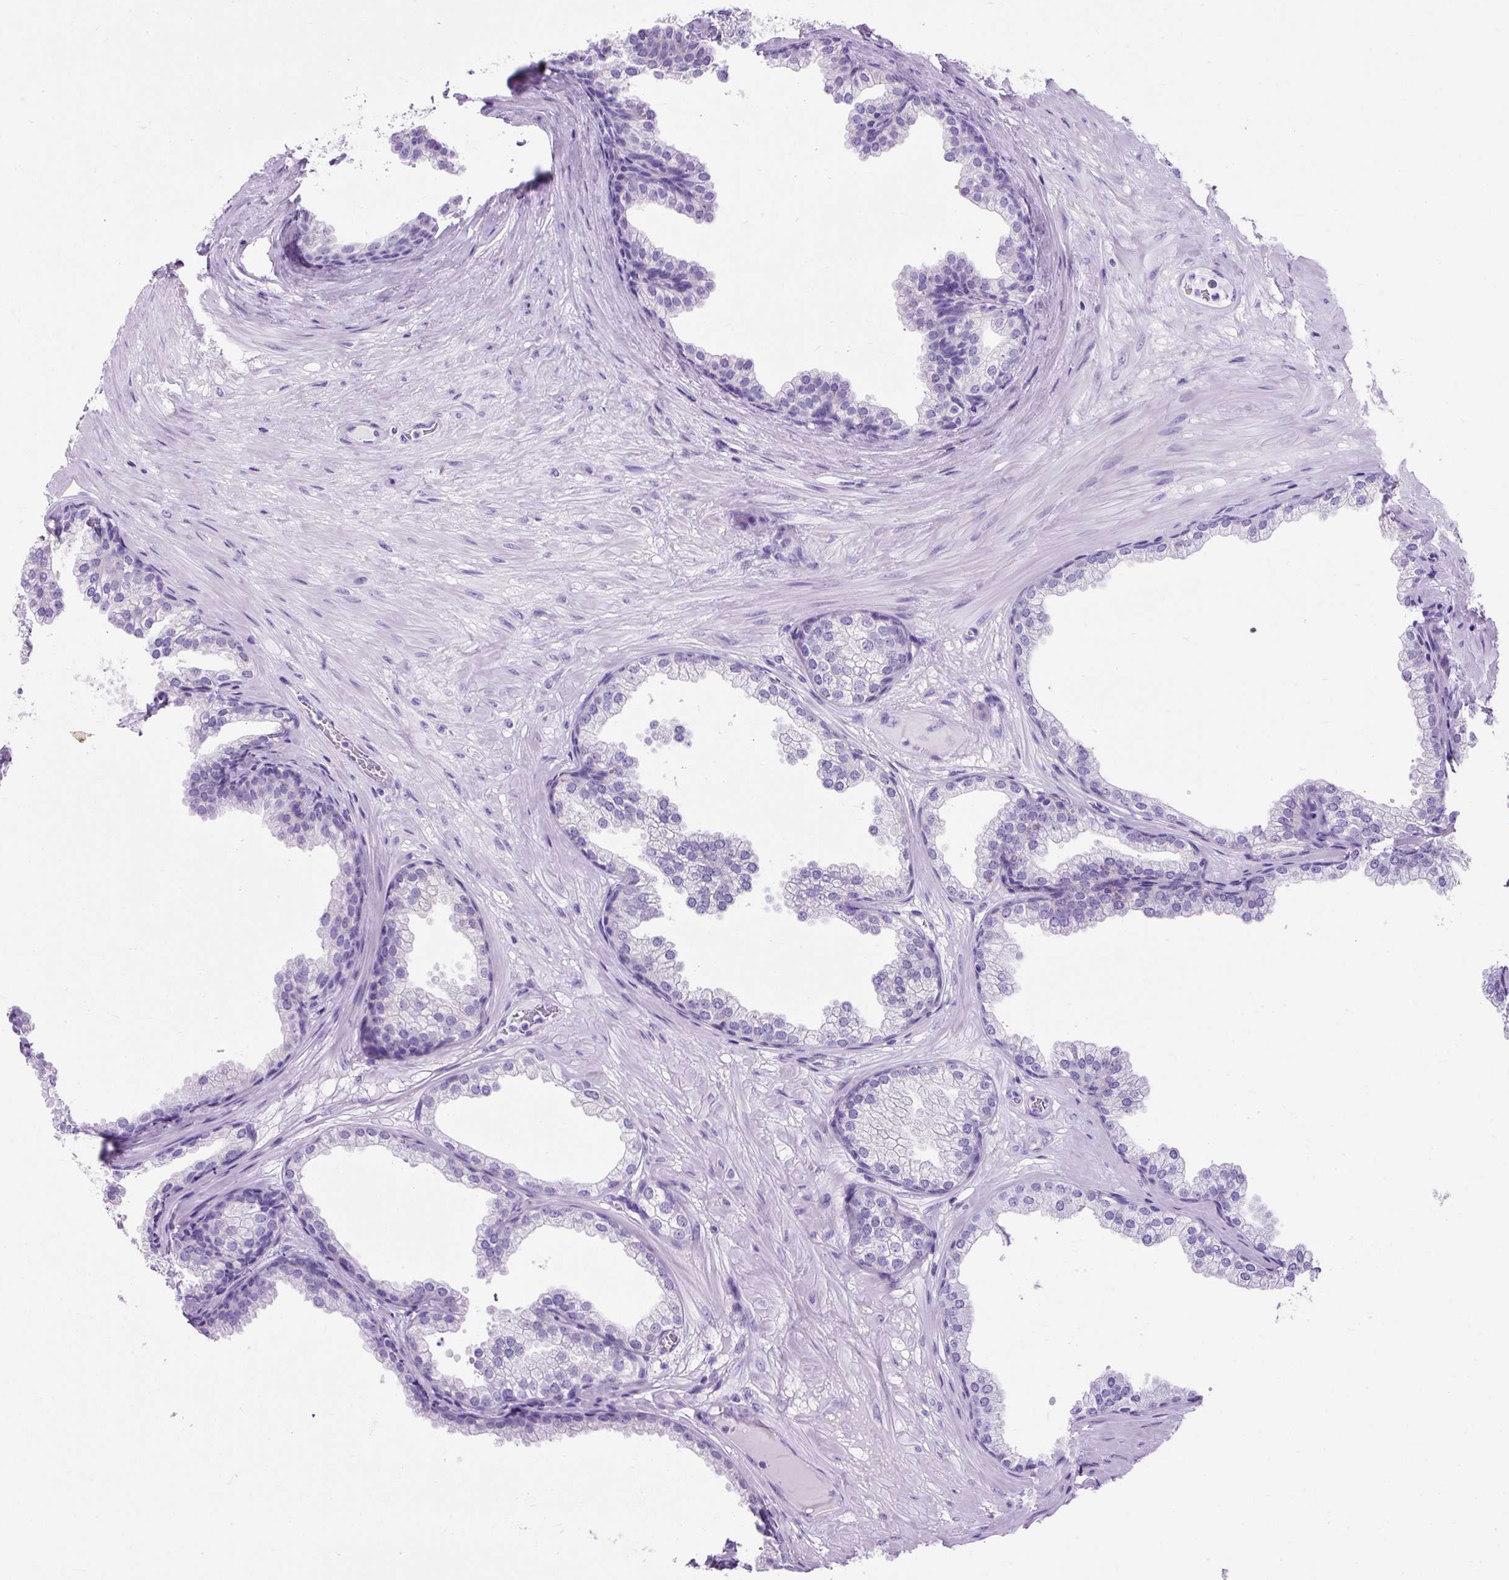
{"staining": {"intensity": "negative", "quantity": "none", "location": "none"}, "tissue": "prostate", "cell_type": "Glandular cells", "image_type": "normal", "snomed": [{"axis": "morphology", "description": "Normal tissue, NOS"}, {"axis": "topography", "description": "Prostate"}], "caption": "IHC photomicrograph of benign human prostate stained for a protein (brown), which shows no positivity in glandular cells.", "gene": "KRT12", "patient": {"sex": "male", "age": 37}}